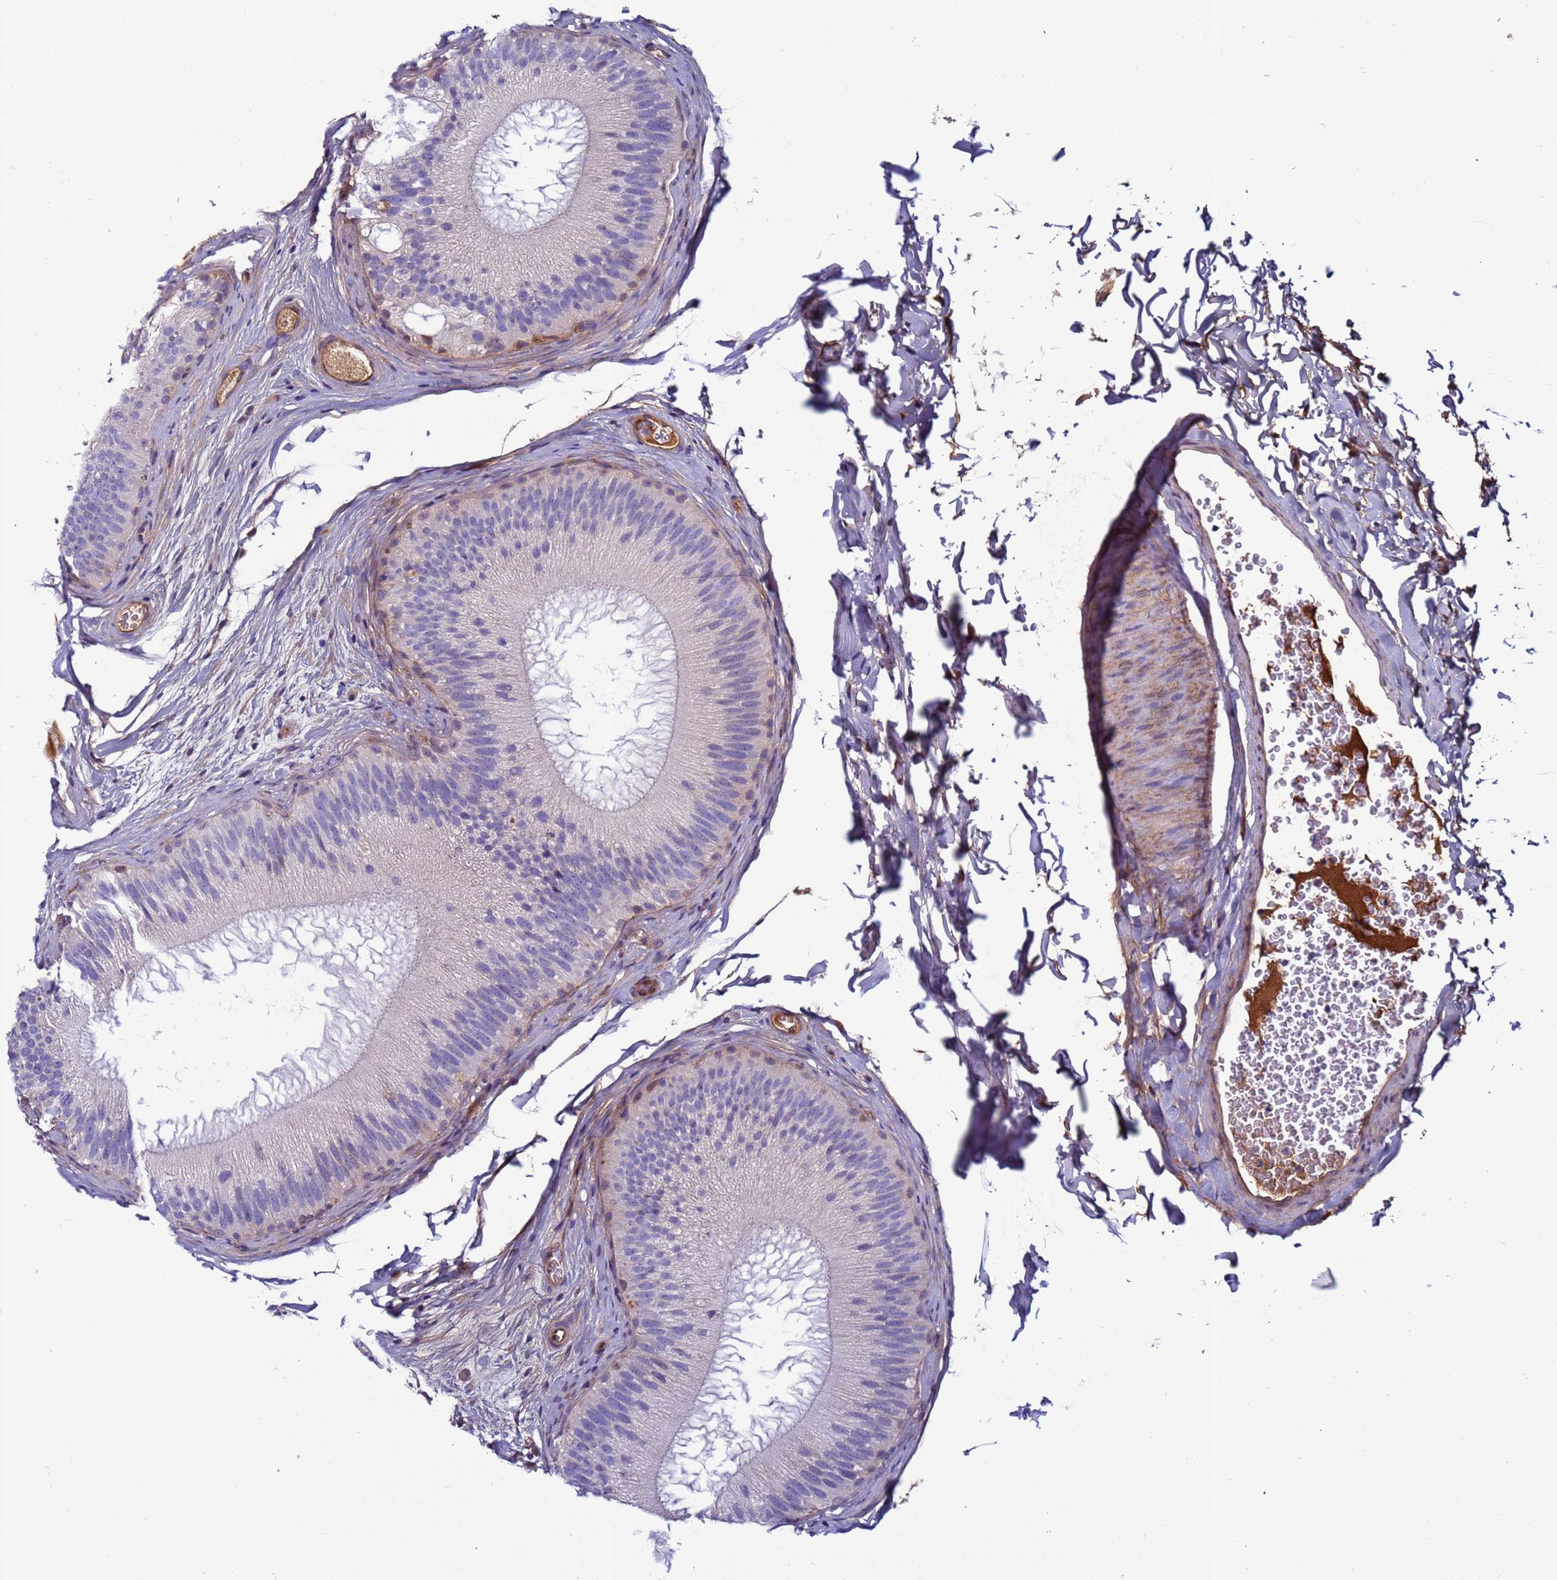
{"staining": {"intensity": "weak", "quantity": "25%-75%", "location": "cytoplasmic/membranous"}, "tissue": "epididymis", "cell_type": "Glandular cells", "image_type": "normal", "snomed": [{"axis": "morphology", "description": "Normal tissue, NOS"}, {"axis": "topography", "description": "Epididymis"}], "caption": "About 25%-75% of glandular cells in normal human epididymis exhibit weak cytoplasmic/membranous protein expression as visualized by brown immunohistochemical staining.", "gene": "C8G", "patient": {"sex": "male", "age": 45}}